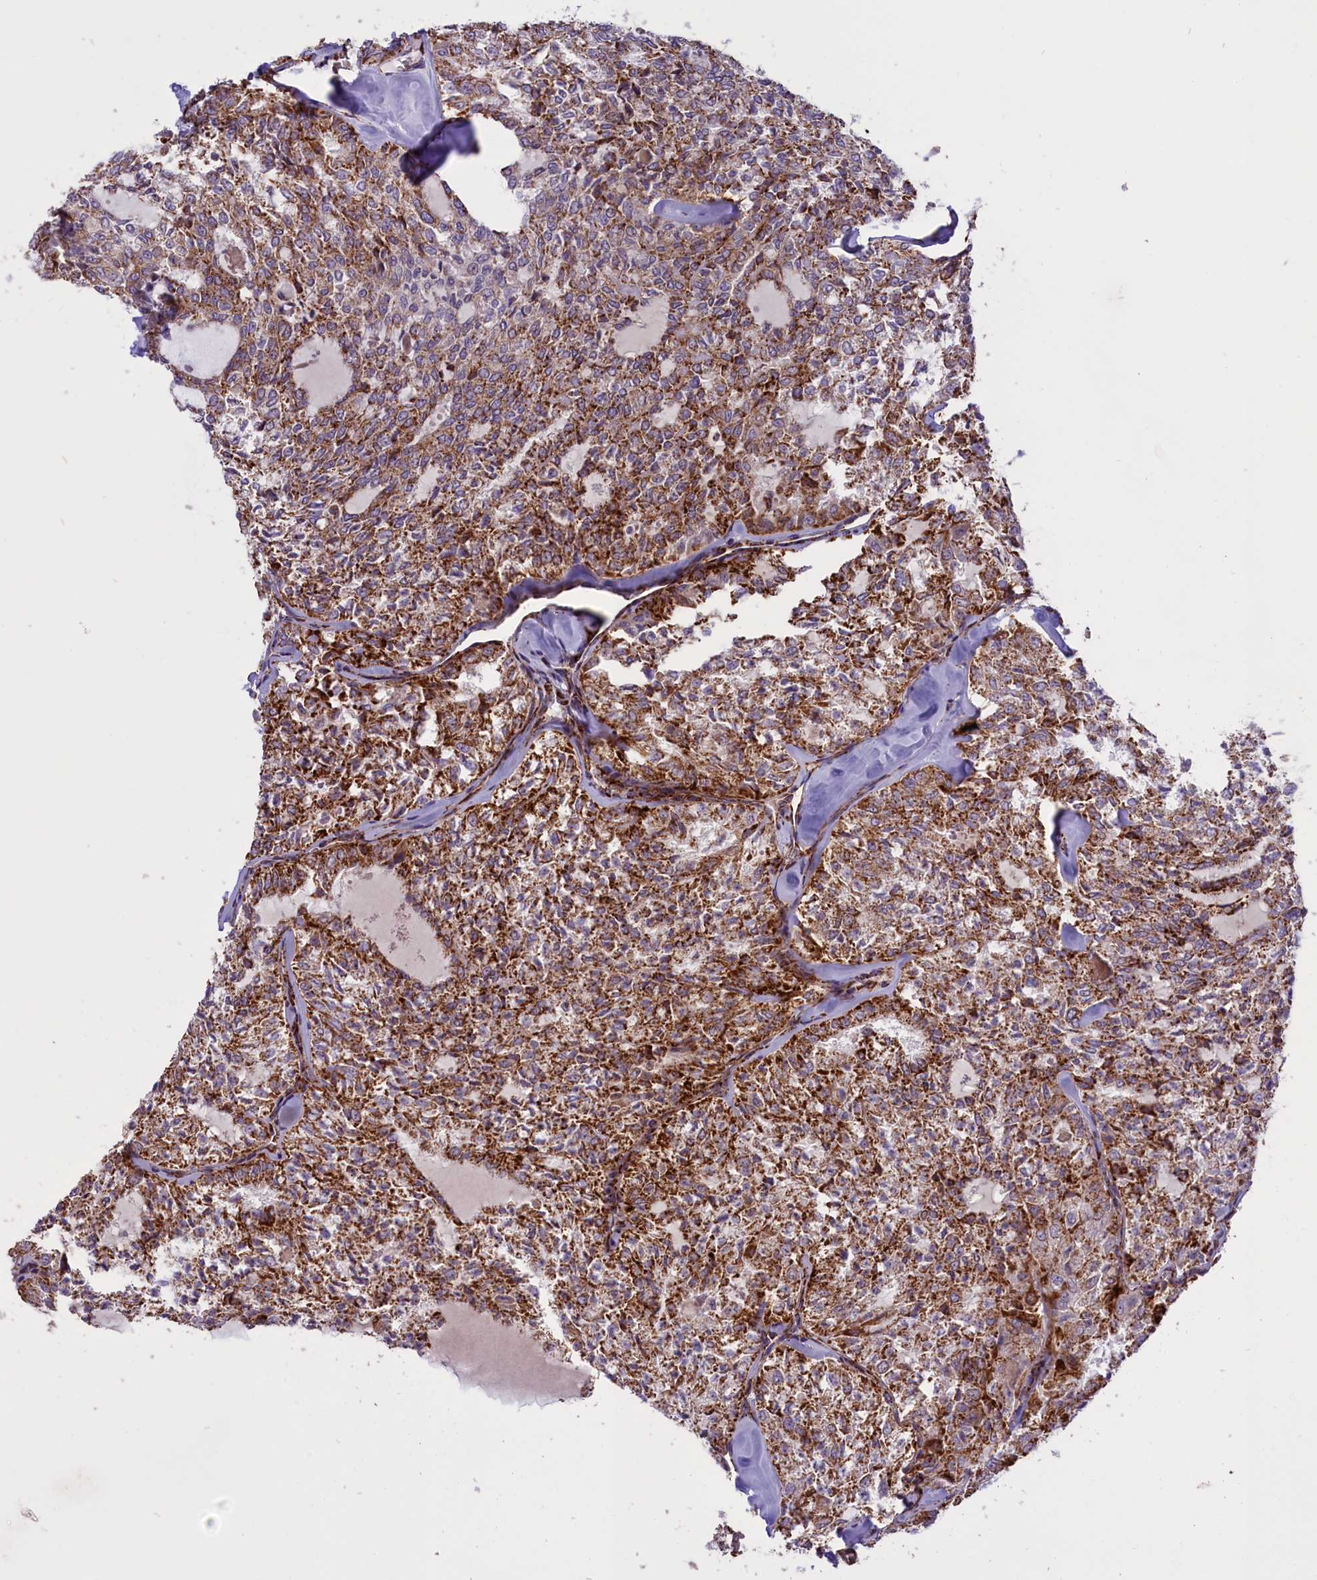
{"staining": {"intensity": "strong", "quantity": ">75%", "location": "cytoplasmic/membranous"}, "tissue": "thyroid cancer", "cell_type": "Tumor cells", "image_type": "cancer", "snomed": [{"axis": "morphology", "description": "Follicular adenoma carcinoma, NOS"}, {"axis": "topography", "description": "Thyroid gland"}], "caption": "Protein staining displays strong cytoplasmic/membranous expression in about >75% of tumor cells in thyroid cancer. (Brightfield microscopy of DAB IHC at high magnification).", "gene": "NDUFS5", "patient": {"sex": "male", "age": 75}}